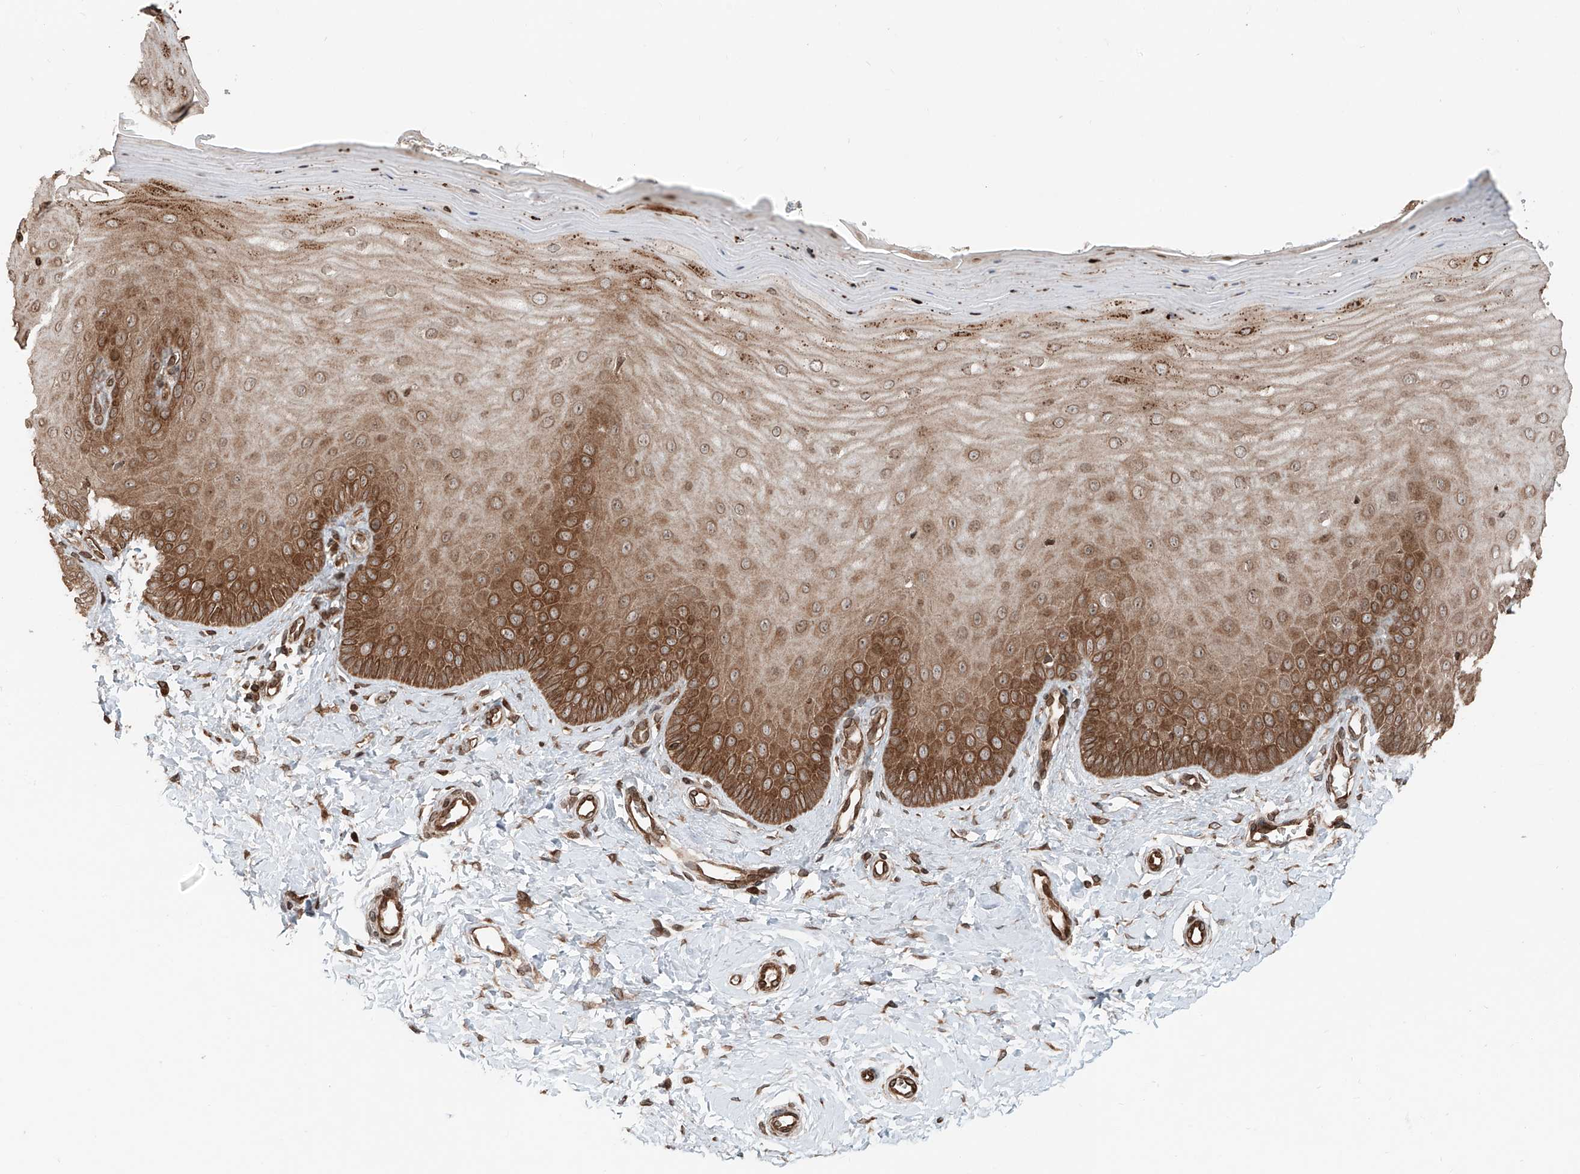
{"staining": {"intensity": "weak", "quantity": "25%-75%", "location": "cytoplasmic/membranous"}, "tissue": "cervix", "cell_type": "Glandular cells", "image_type": "normal", "snomed": [{"axis": "morphology", "description": "Normal tissue, NOS"}, {"axis": "topography", "description": "Cervix"}], "caption": "There is low levels of weak cytoplasmic/membranous expression in glandular cells of normal cervix, as demonstrated by immunohistochemical staining (brown color).", "gene": "CEP162", "patient": {"sex": "female", "age": 55}}